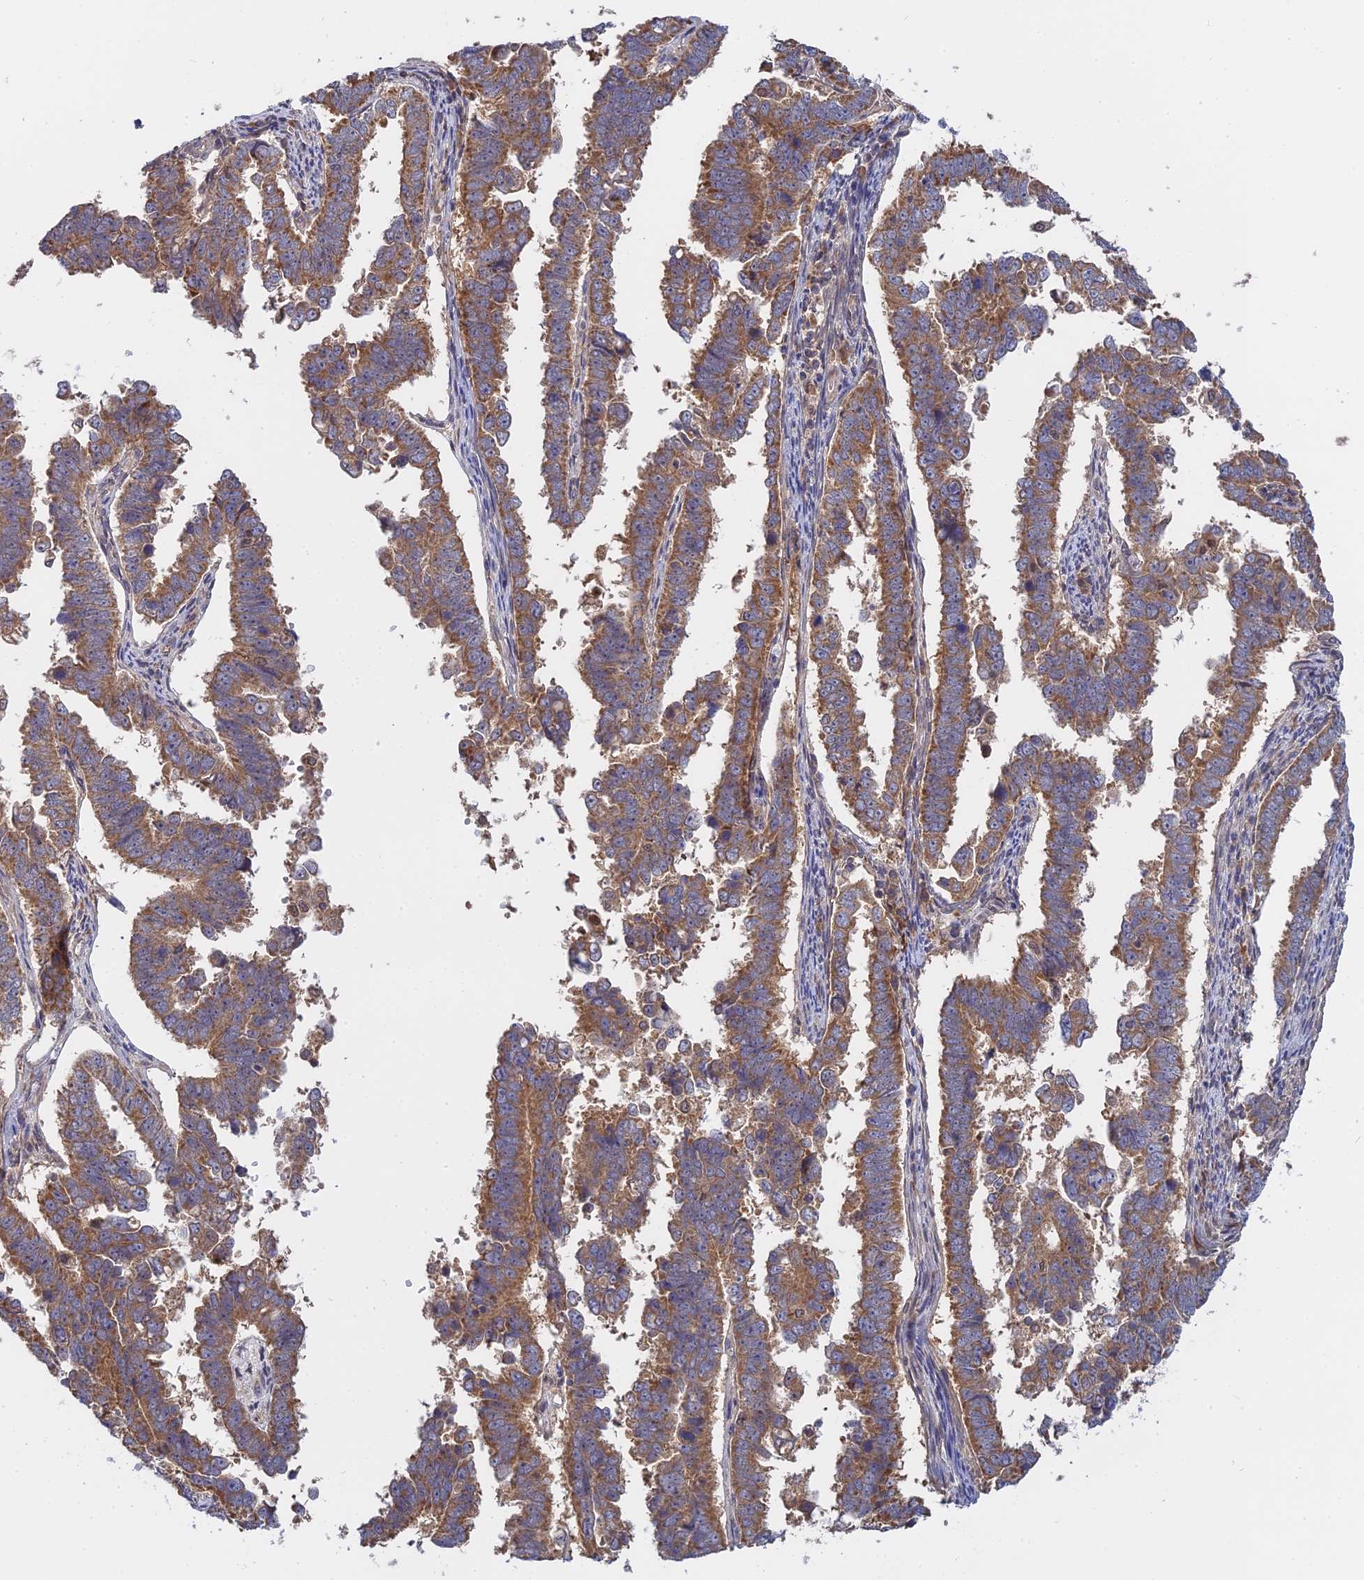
{"staining": {"intensity": "moderate", "quantity": ">75%", "location": "cytoplasmic/membranous"}, "tissue": "endometrial cancer", "cell_type": "Tumor cells", "image_type": "cancer", "snomed": [{"axis": "morphology", "description": "Adenocarcinoma, NOS"}, {"axis": "topography", "description": "Endometrium"}], "caption": "Human endometrial cancer (adenocarcinoma) stained with a protein marker exhibits moderate staining in tumor cells.", "gene": "IL21R", "patient": {"sex": "female", "age": 75}}